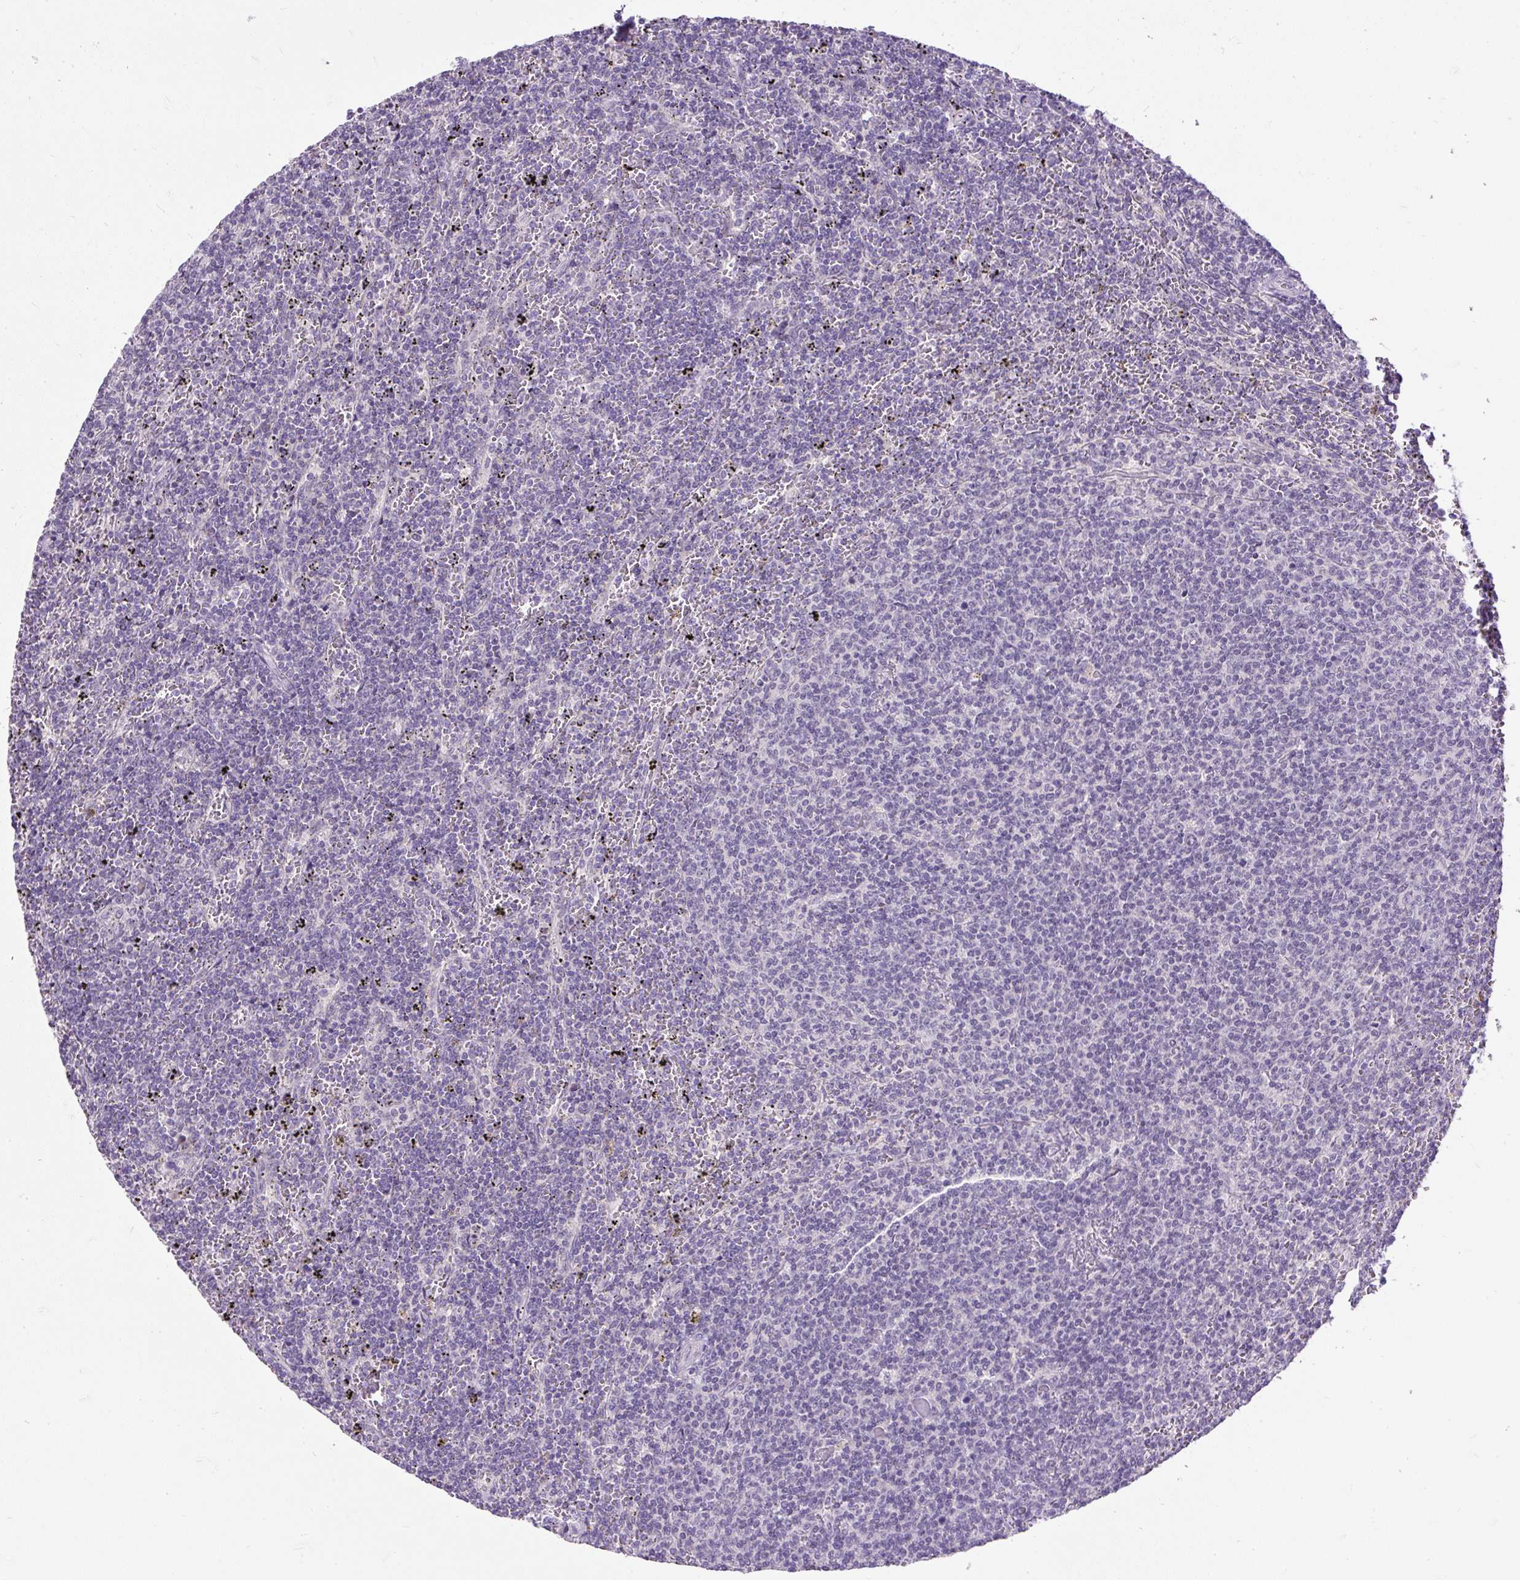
{"staining": {"intensity": "negative", "quantity": "none", "location": "none"}, "tissue": "lymphoma", "cell_type": "Tumor cells", "image_type": "cancer", "snomed": [{"axis": "morphology", "description": "Malignant lymphoma, non-Hodgkin's type, Low grade"}, {"axis": "topography", "description": "Spleen"}], "caption": "Human low-grade malignant lymphoma, non-Hodgkin's type stained for a protein using immunohistochemistry (IHC) shows no positivity in tumor cells.", "gene": "KRTAP20-3", "patient": {"sex": "female", "age": 50}}